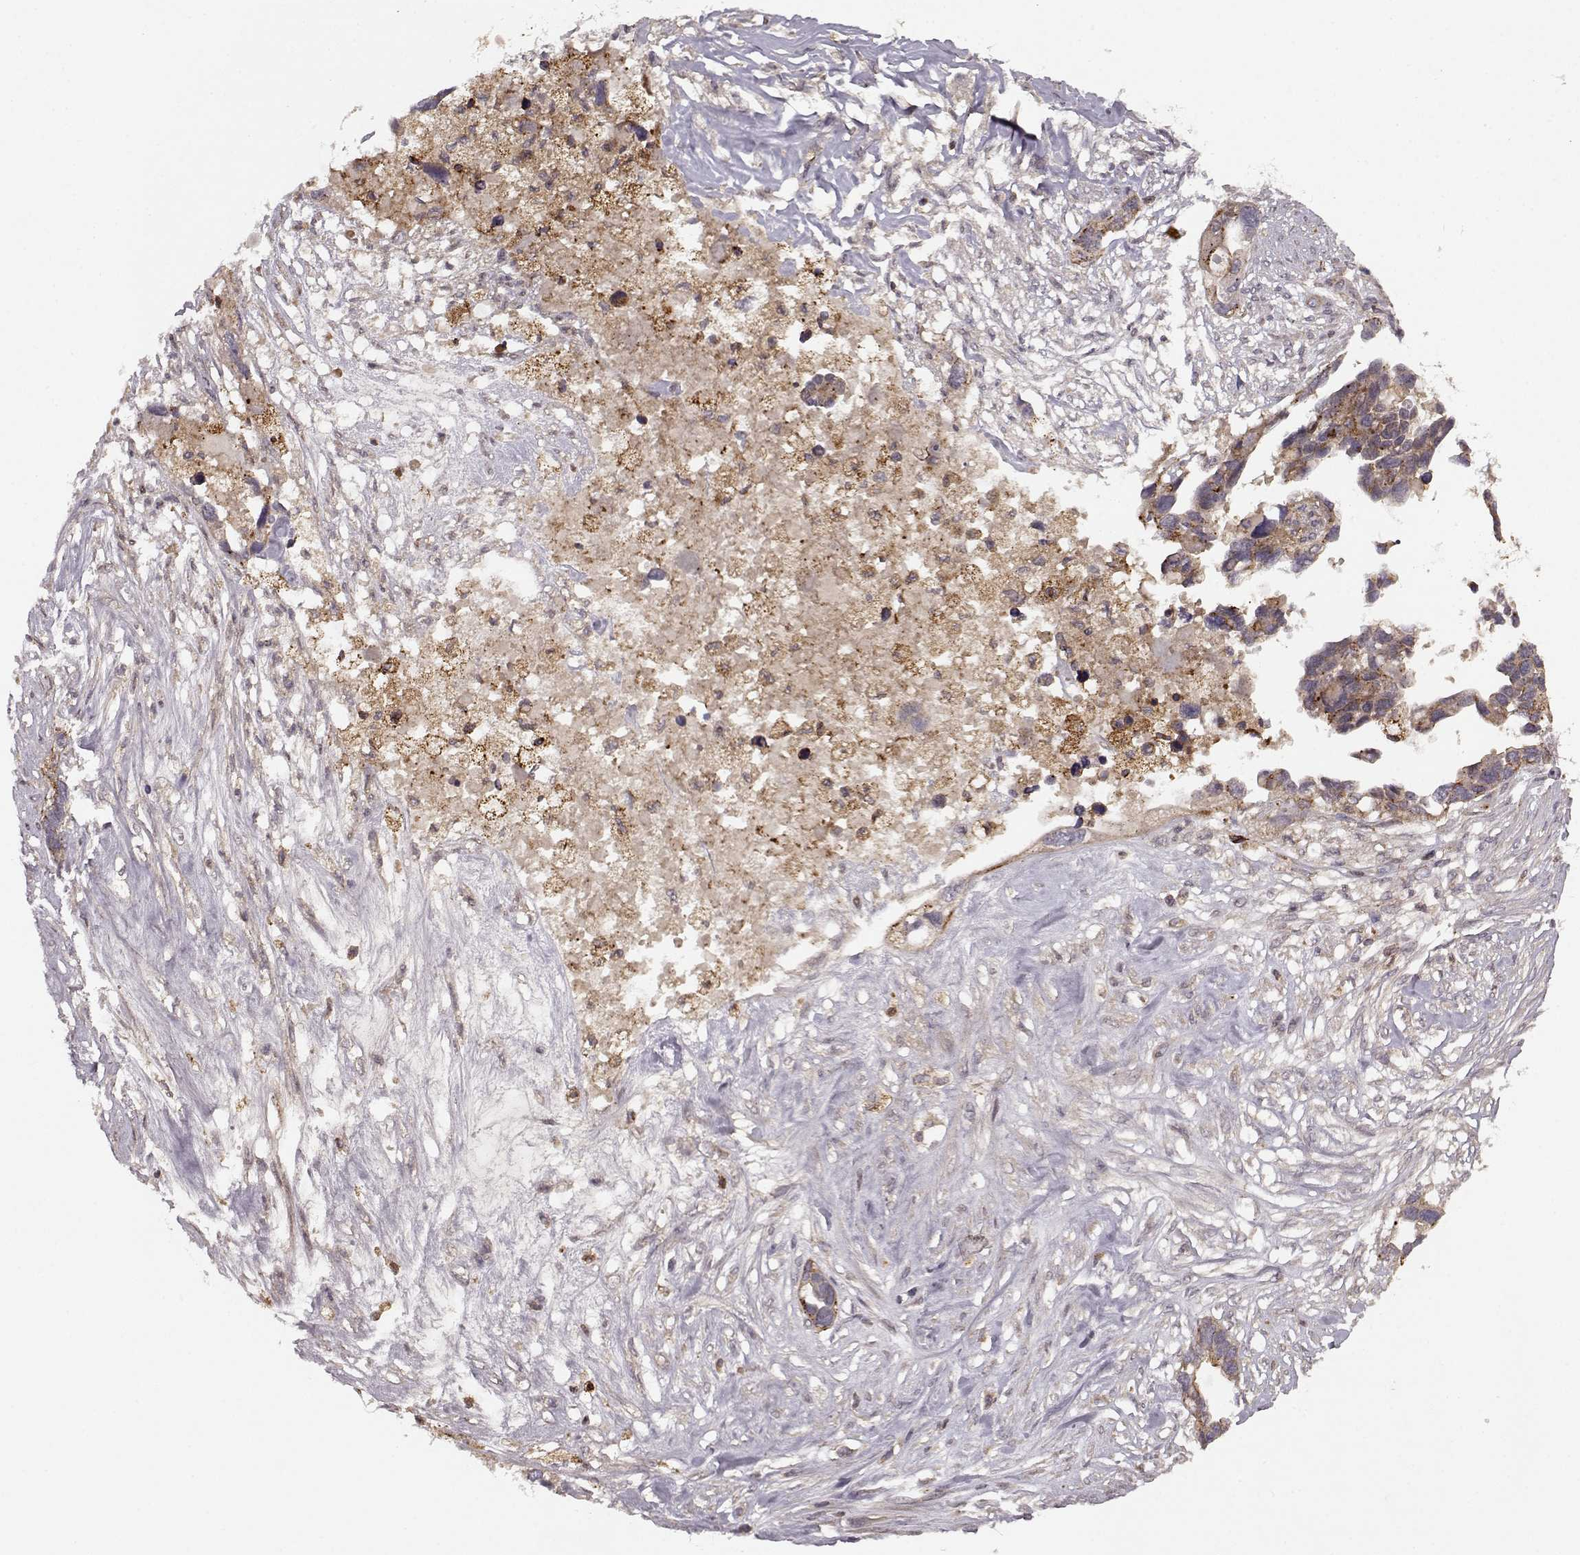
{"staining": {"intensity": "moderate", "quantity": ">75%", "location": "cytoplasmic/membranous"}, "tissue": "ovarian cancer", "cell_type": "Tumor cells", "image_type": "cancer", "snomed": [{"axis": "morphology", "description": "Cystadenocarcinoma, serous, NOS"}, {"axis": "topography", "description": "Ovary"}], "caption": "Immunohistochemical staining of ovarian serous cystadenocarcinoma shows medium levels of moderate cytoplasmic/membranous expression in approximately >75% of tumor cells. Nuclei are stained in blue.", "gene": "IFRD2", "patient": {"sex": "female", "age": 54}}